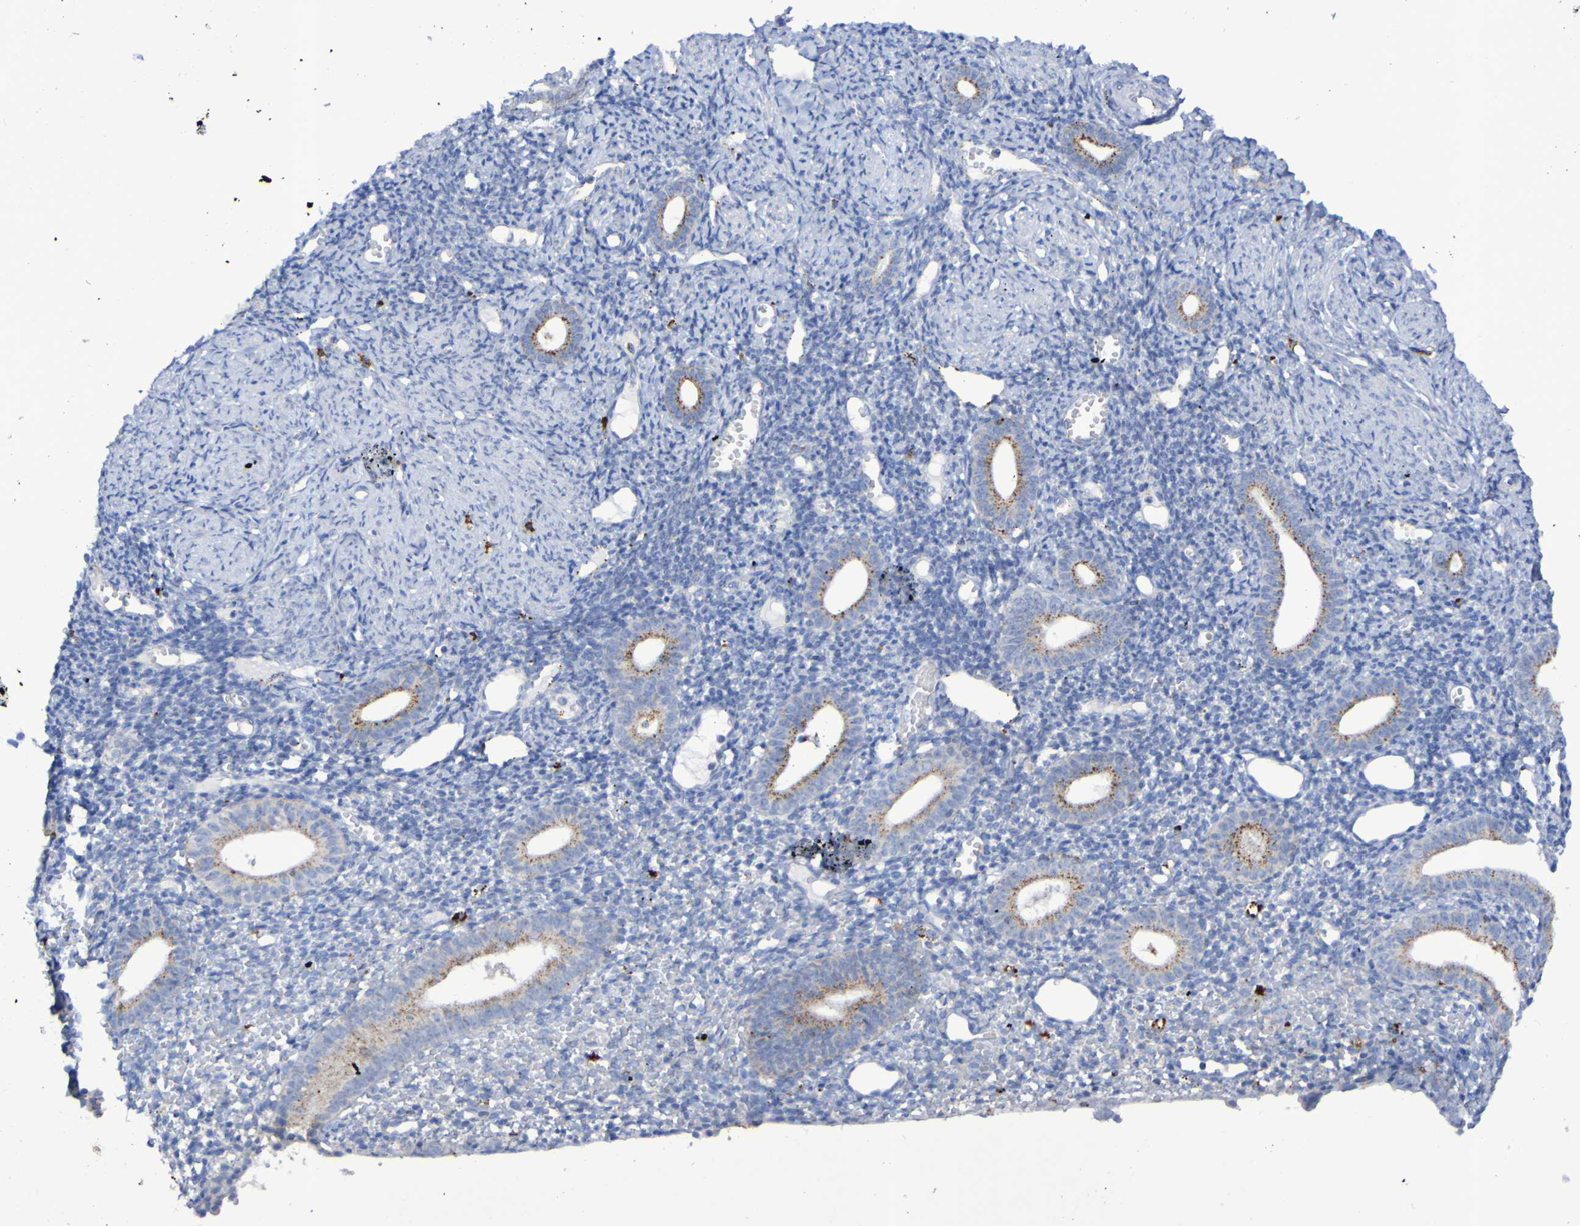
{"staining": {"intensity": "strong", "quantity": "<25%", "location": "cytoplasmic/membranous"}, "tissue": "endometrium", "cell_type": "Cells in endometrial stroma", "image_type": "normal", "snomed": [{"axis": "morphology", "description": "Normal tissue, NOS"}, {"axis": "topography", "description": "Endometrium"}], "caption": "The histopathology image displays immunohistochemical staining of normal endometrium. There is strong cytoplasmic/membranous staining is present in approximately <25% of cells in endometrial stroma.", "gene": "TPH1", "patient": {"sex": "female", "age": 50}}